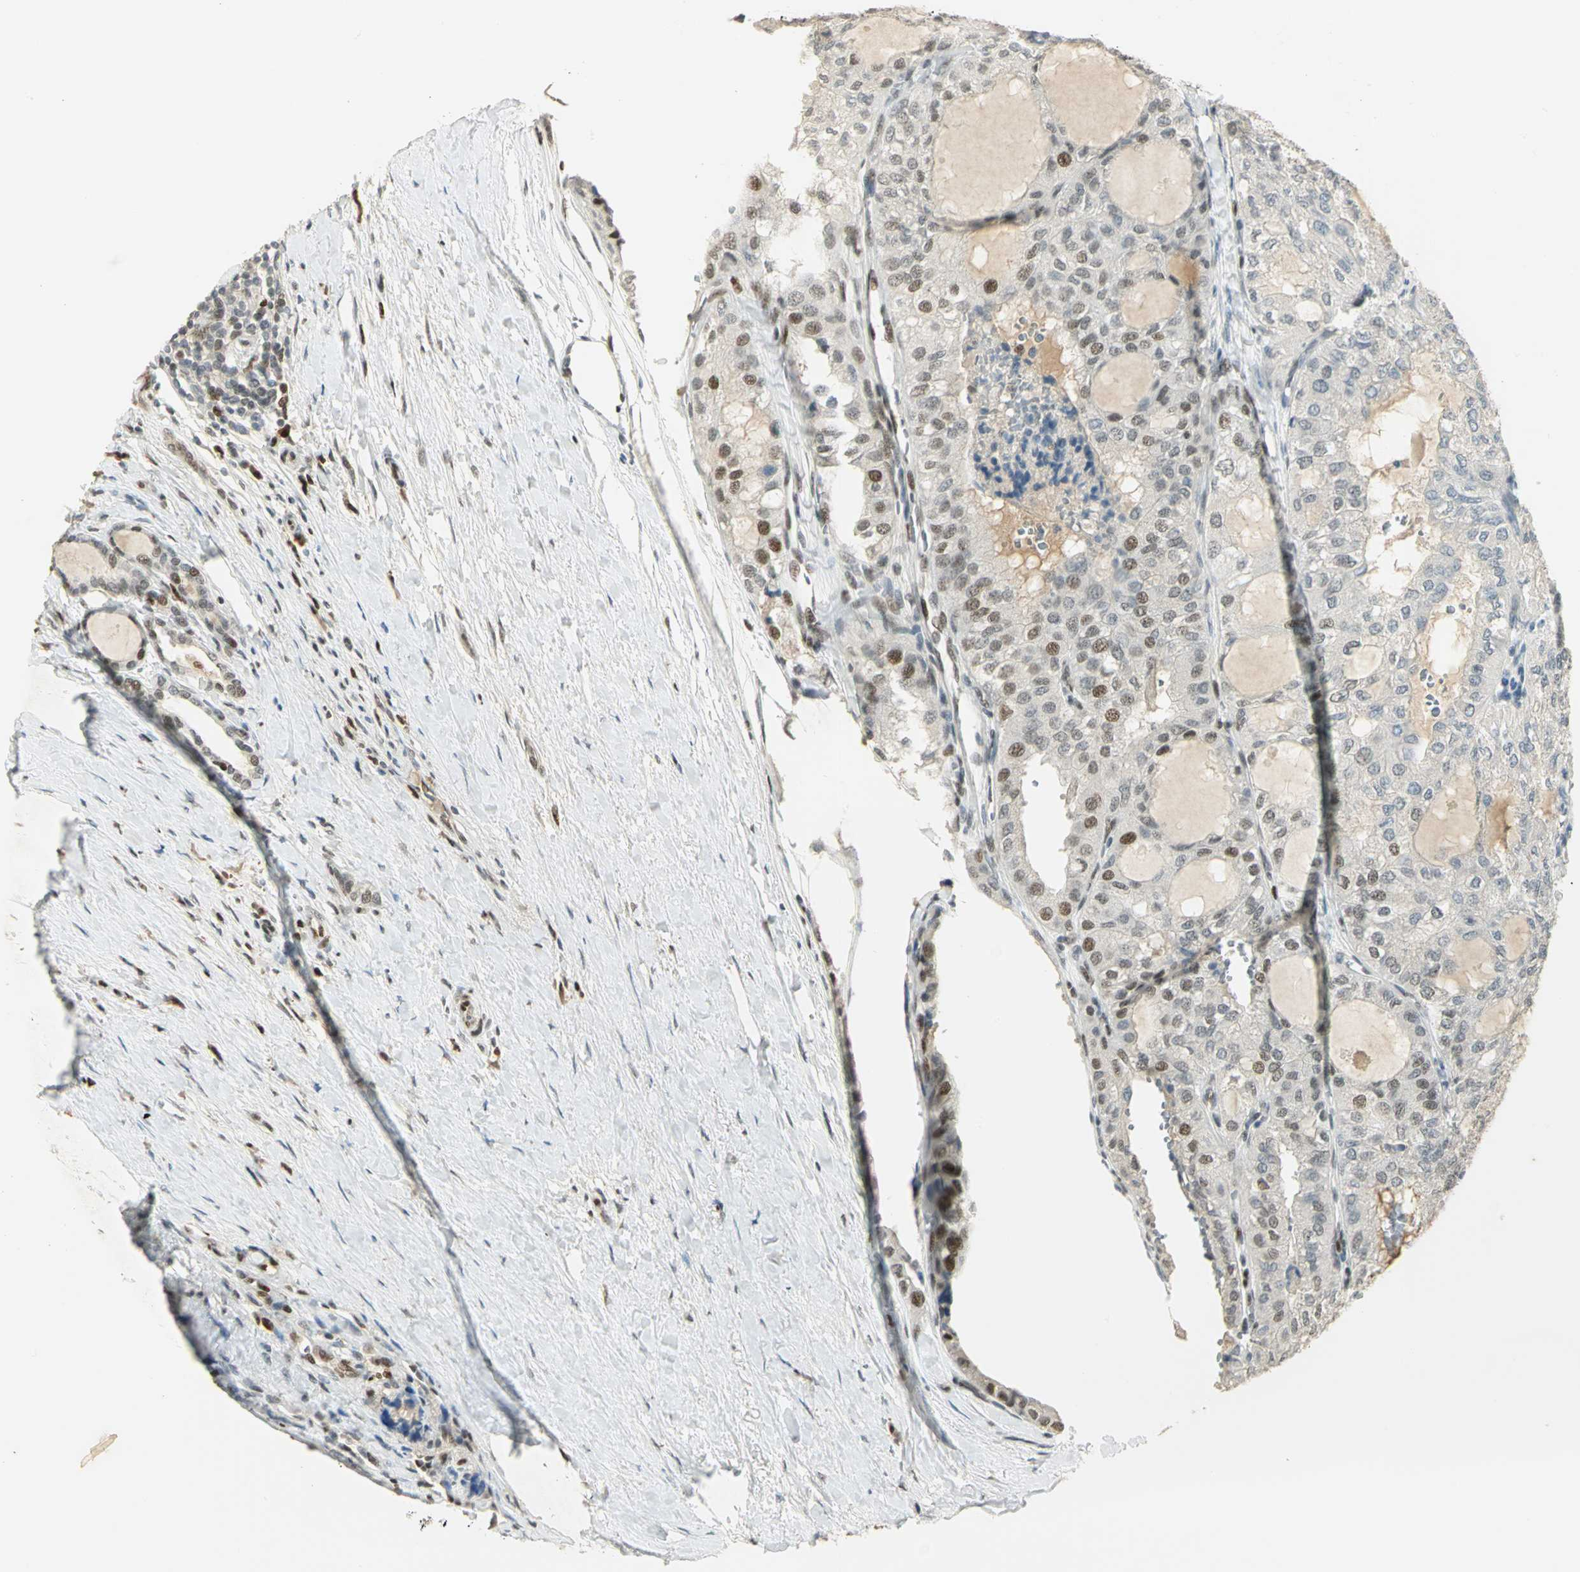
{"staining": {"intensity": "moderate", "quantity": "<25%", "location": "nuclear"}, "tissue": "thyroid cancer", "cell_type": "Tumor cells", "image_type": "cancer", "snomed": [{"axis": "morphology", "description": "Follicular adenoma carcinoma, NOS"}, {"axis": "topography", "description": "Thyroid gland"}], "caption": "The immunohistochemical stain highlights moderate nuclear staining in tumor cells of thyroid cancer (follicular adenoma carcinoma) tissue. (DAB (3,3'-diaminobenzidine) IHC with brightfield microscopy, high magnification).", "gene": "AK6", "patient": {"sex": "male", "age": 75}}